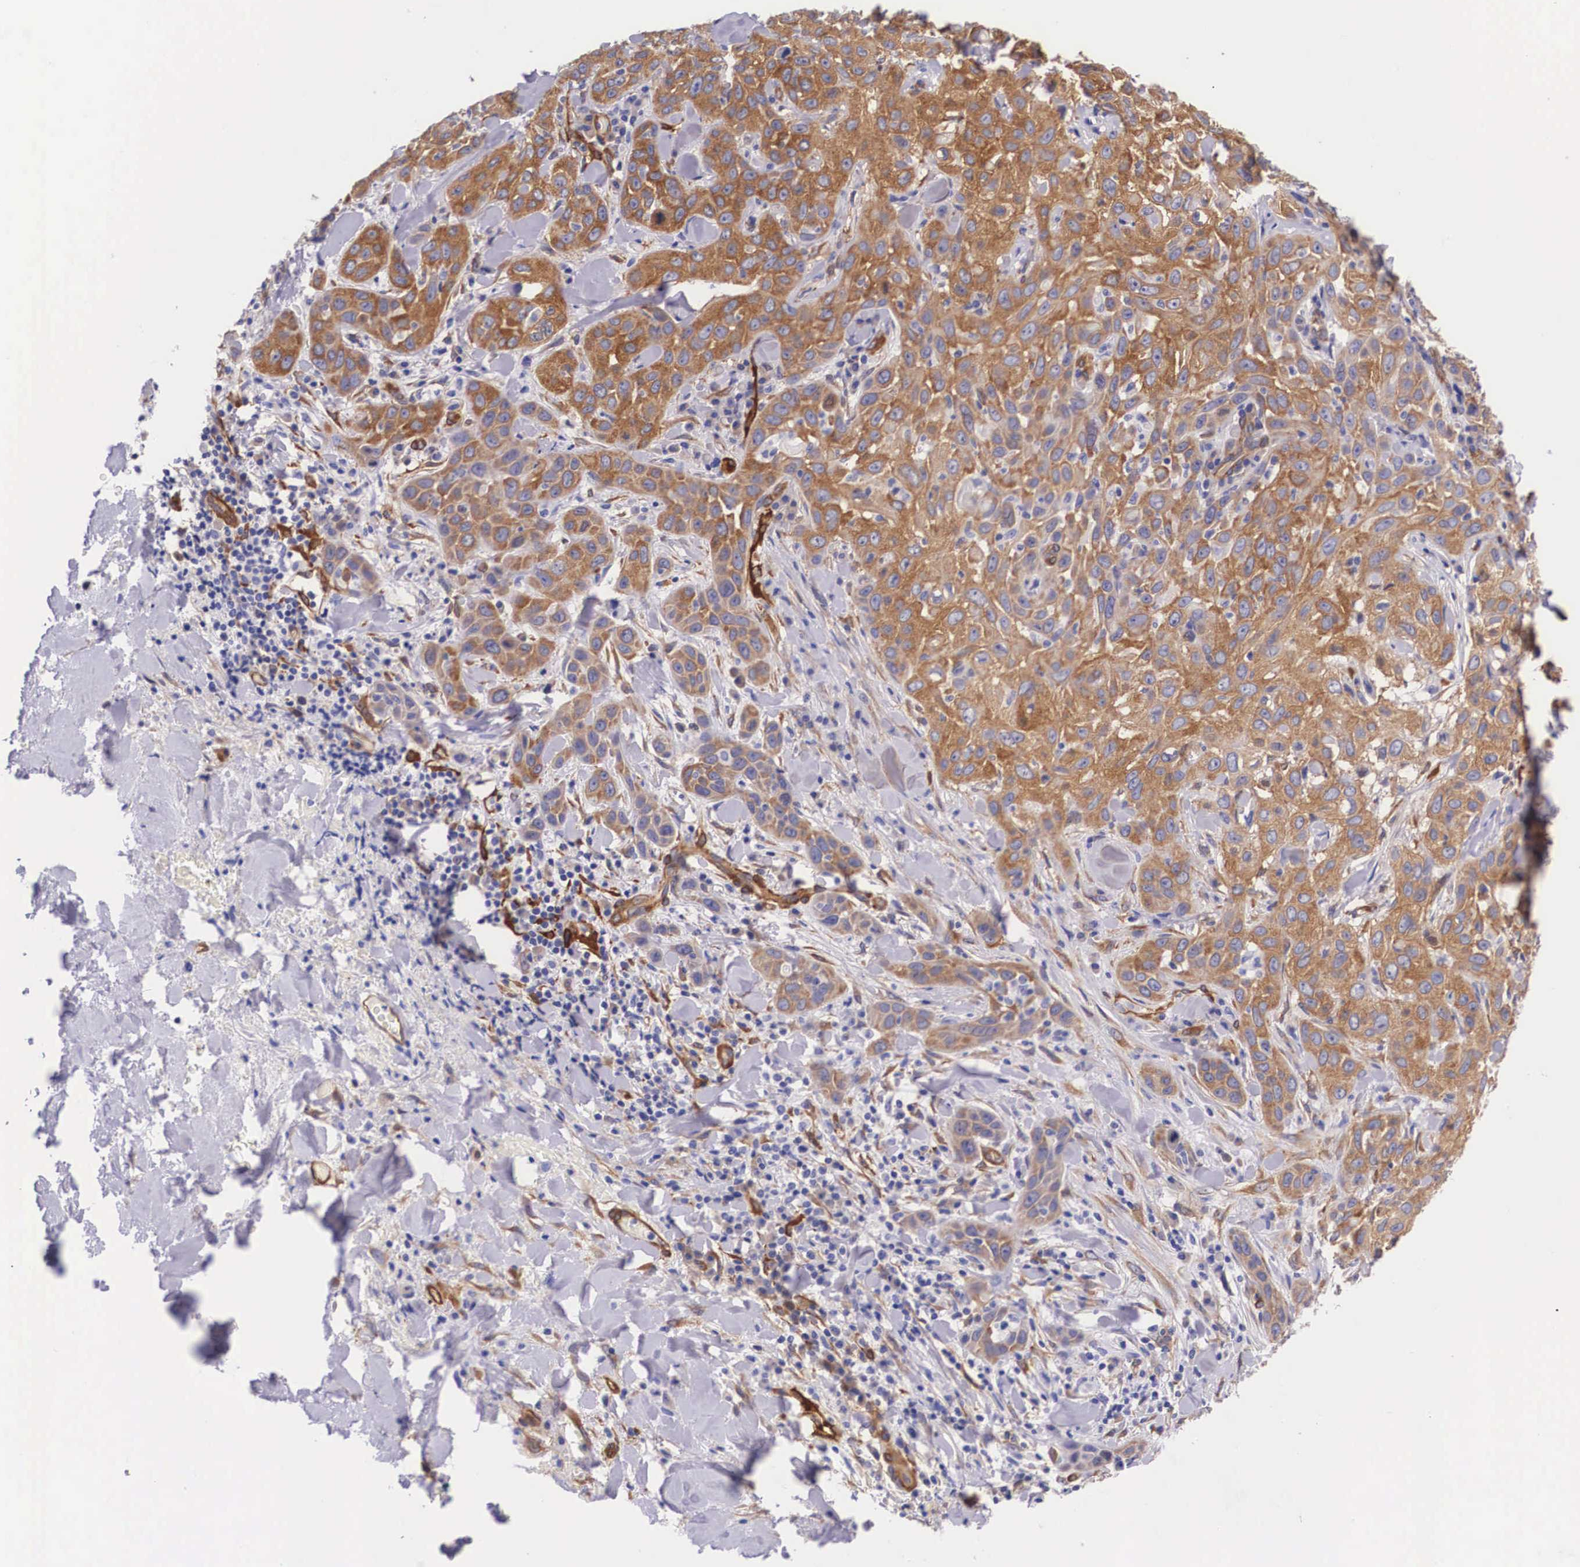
{"staining": {"intensity": "strong", "quantity": ">75%", "location": "cytoplasmic/membranous"}, "tissue": "skin cancer", "cell_type": "Tumor cells", "image_type": "cancer", "snomed": [{"axis": "morphology", "description": "Squamous cell carcinoma, NOS"}, {"axis": "topography", "description": "Skin"}], "caption": "Skin squamous cell carcinoma tissue displays strong cytoplasmic/membranous expression in about >75% of tumor cells", "gene": "BCAR1", "patient": {"sex": "male", "age": 84}}